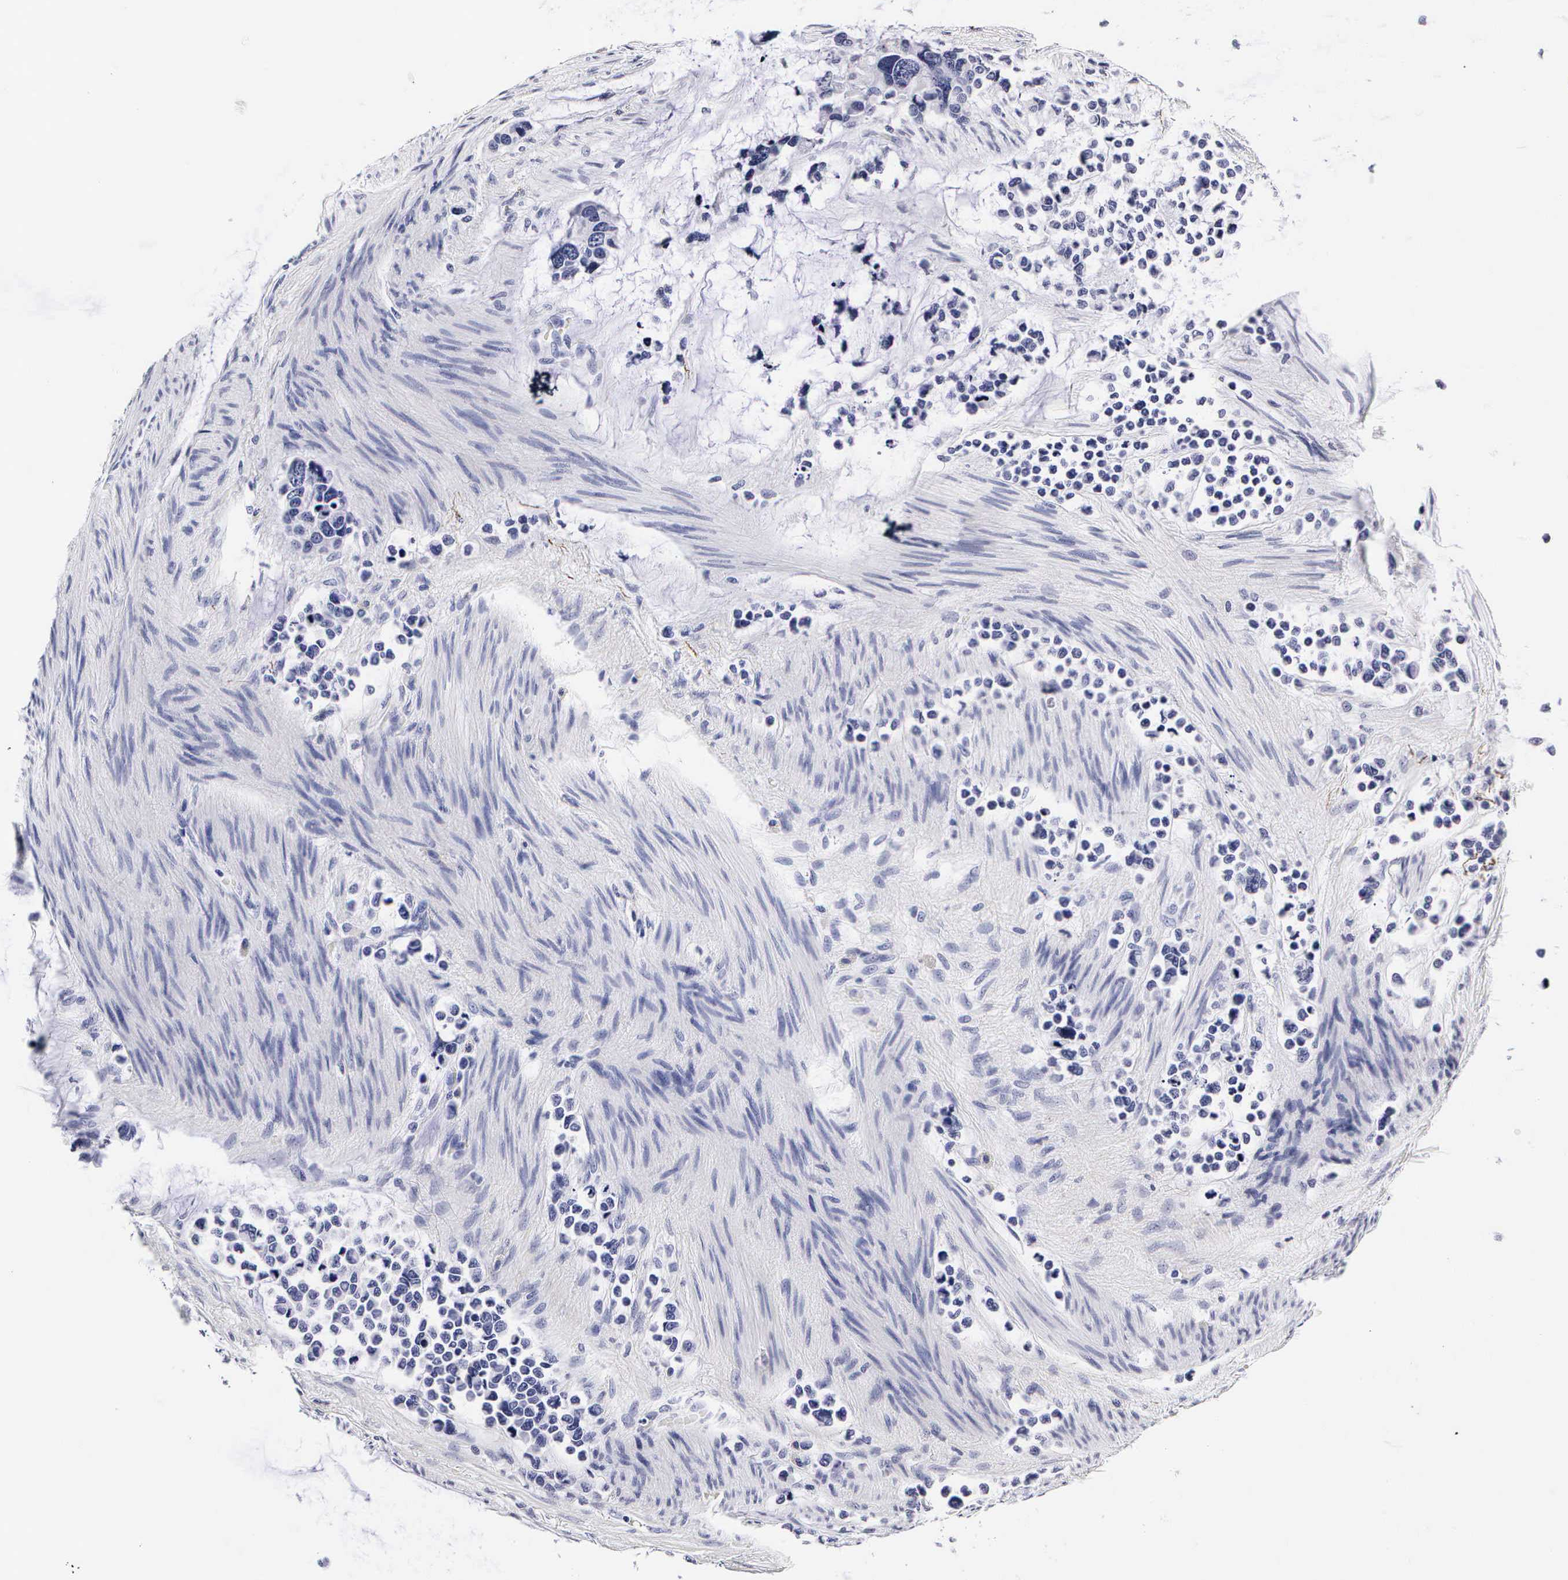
{"staining": {"intensity": "negative", "quantity": "none", "location": "none"}, "tissue": "stomach cancer", "cell_type": "Tumor cells", "image_type": "cancer", "snomed": [{"axis": "morphology", "description": "Adenocarcinoma, NOS"}, {"axis": "topography", "description": "Stomach, upper"}], "caption": "An IHC photomicrograph of stomach adenocarcinoma is shown. There is no staining in tumor cells of stomach adenocarcinoma.", "gene": "RNASE6", "patient": {"sex": "male", "age": 71}}